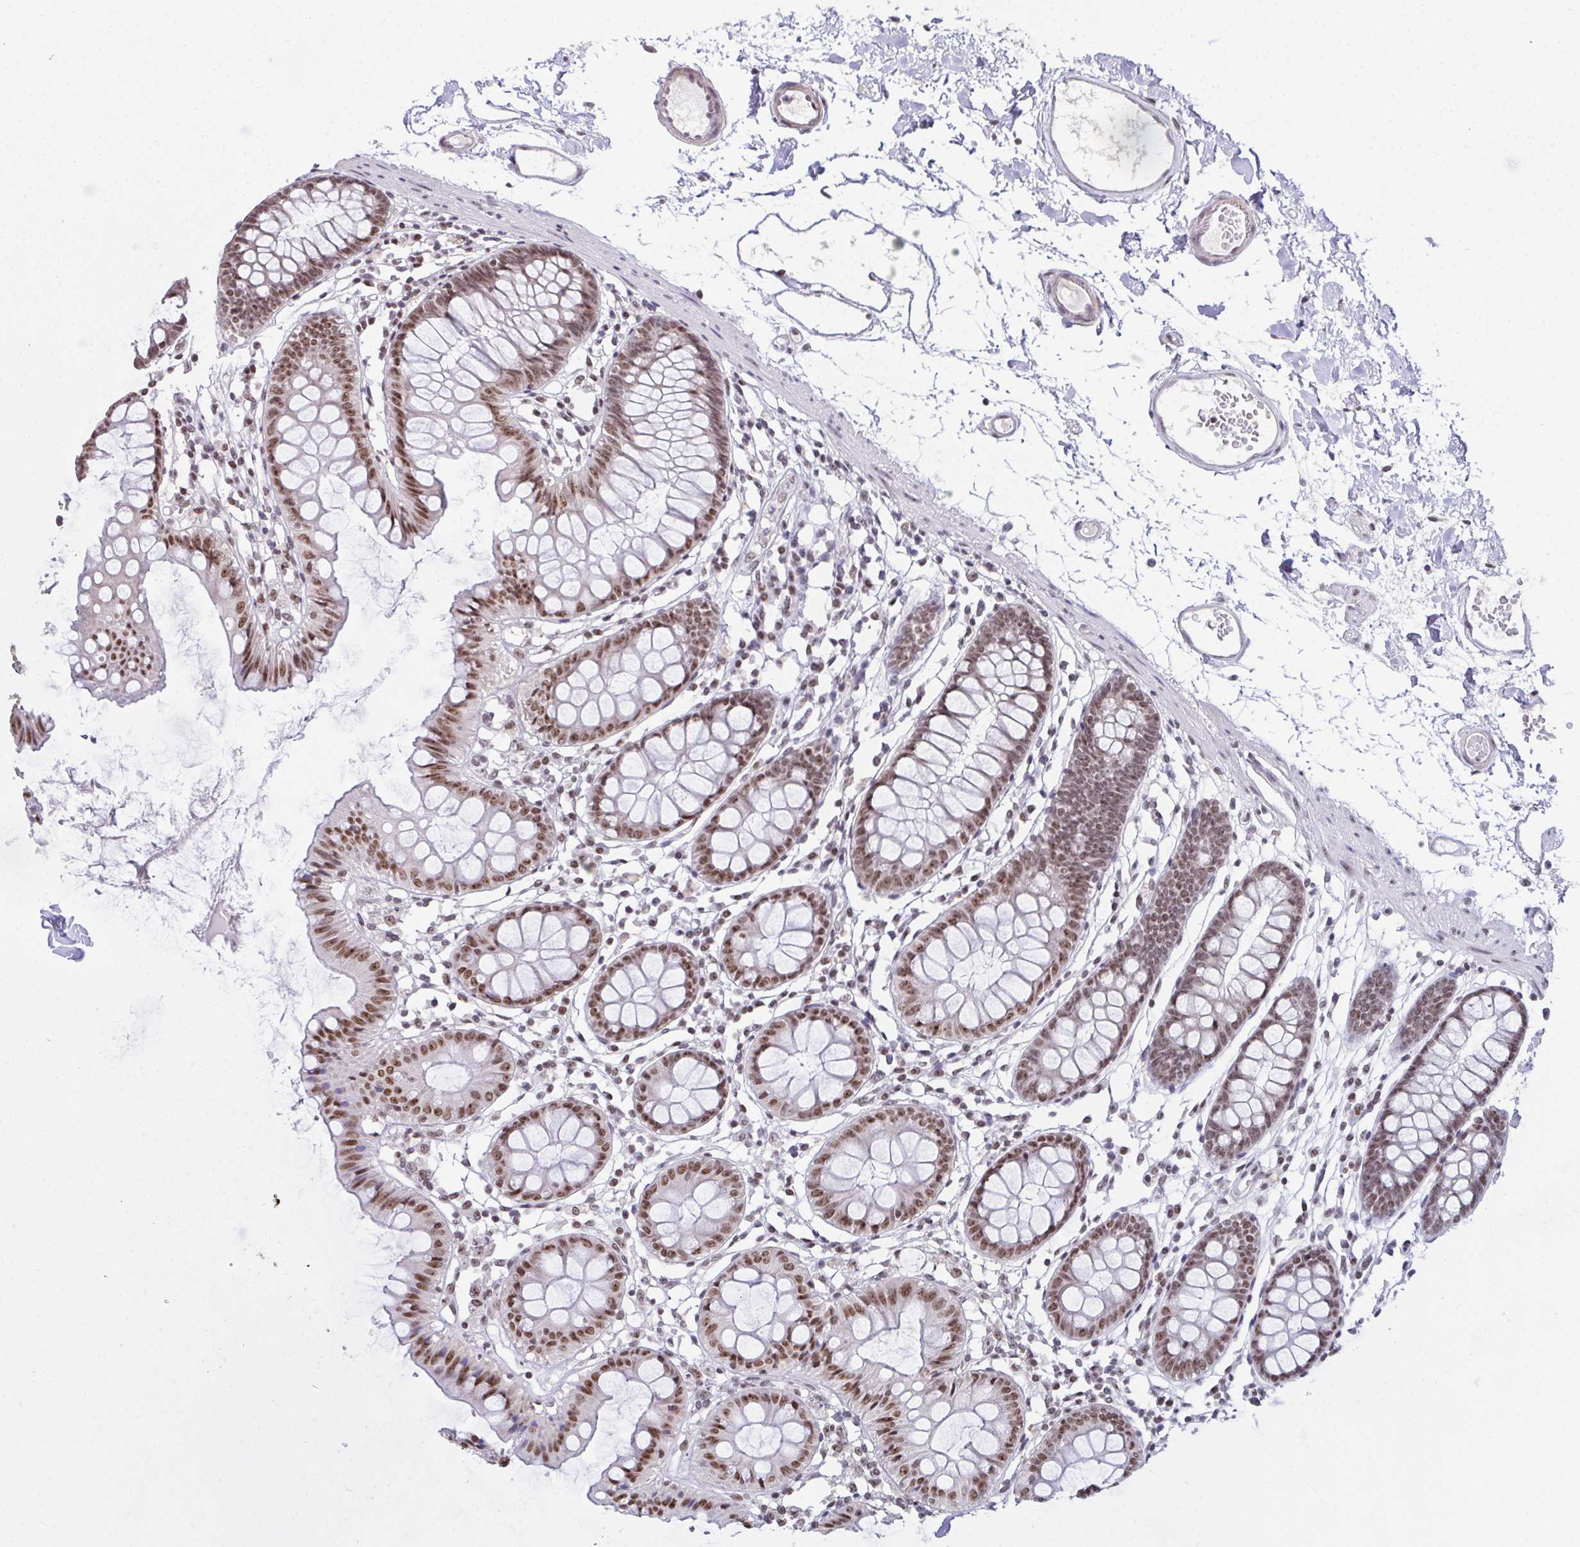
{"staining": {"intensity": "negative", "quantity": "none", "location": "none"}, "tissue": "colon", "cell_type": "Endothelial cells", "image_type": "normal", "snomed": [{"axis": "morphology", "description": "Normal tissue, NOS"}, {"axis": "topography", "description": "Colon"}], "caption": "IHC photomicrograph of benign colon: colon stained with DAB (3,3'-diaminobenzidine) demonstrates no significant protein staining in endothelial cells.", "gene": "ZNF800", "patient": {"sex": "female", "age": 84}}